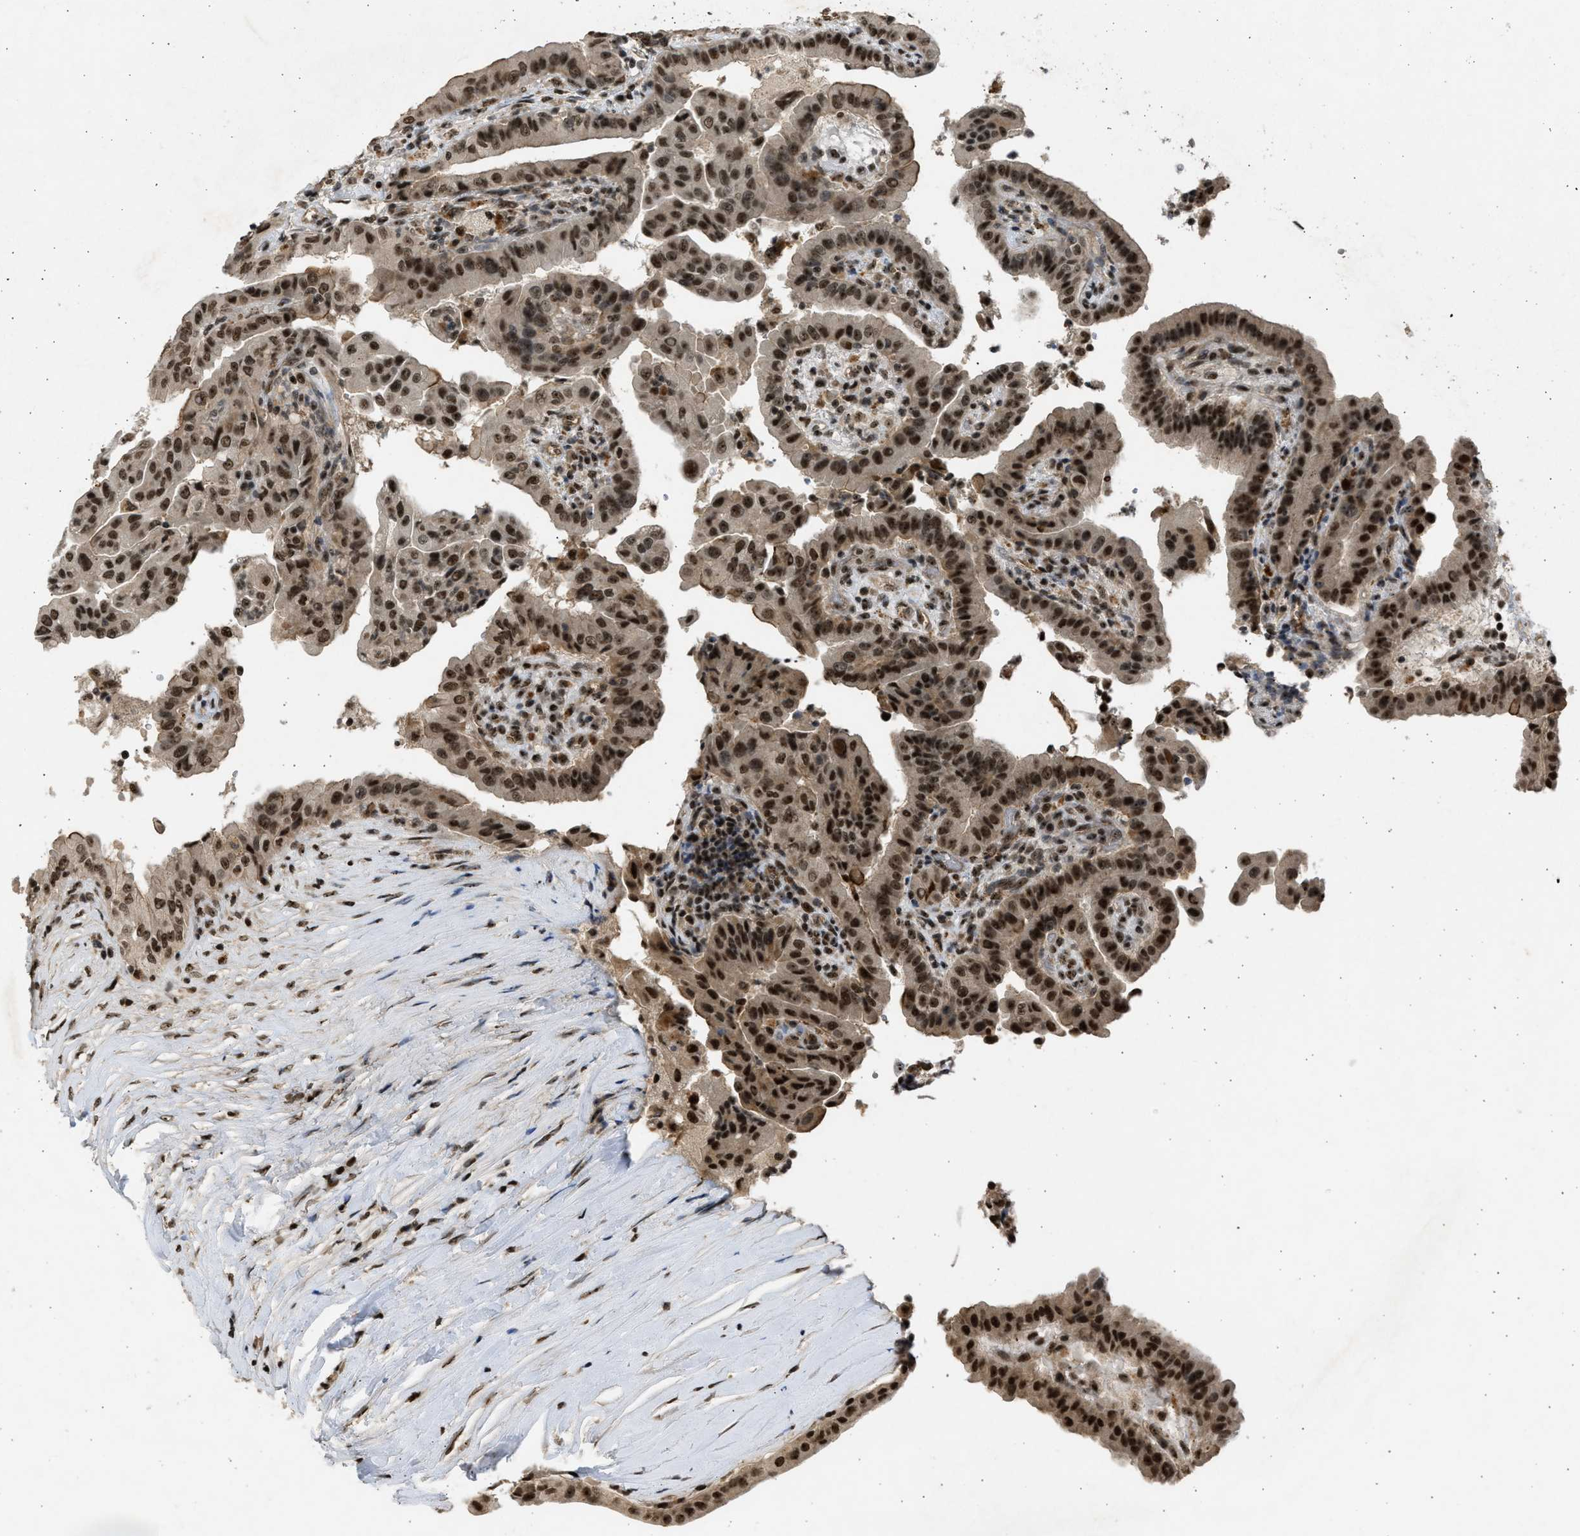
{"staining": {"intensity": "strong", "quantity": ">75%", "location": "cytoplasmic/membranous,nuclear"}, "tissue": "thyroid cancer", "cell_type": "Tumor cells", "image_type": "cancer", "snomed": [{"axis": "morphology", "description": "Papillary adenocarcinoma, NOS"}, {"axis": "topography", "description": "Thyroid gland"}], "caption": "Immunohistochemistry micrograph of thyroid cancer stained for a protein (brown), which demonstrates high levels of strong cytoplasmic/membranous and nuclear staining in approximately >75% of tumor cells.", "gene": "TFDP2", "patient": {"sex": "male", "age": 33}}